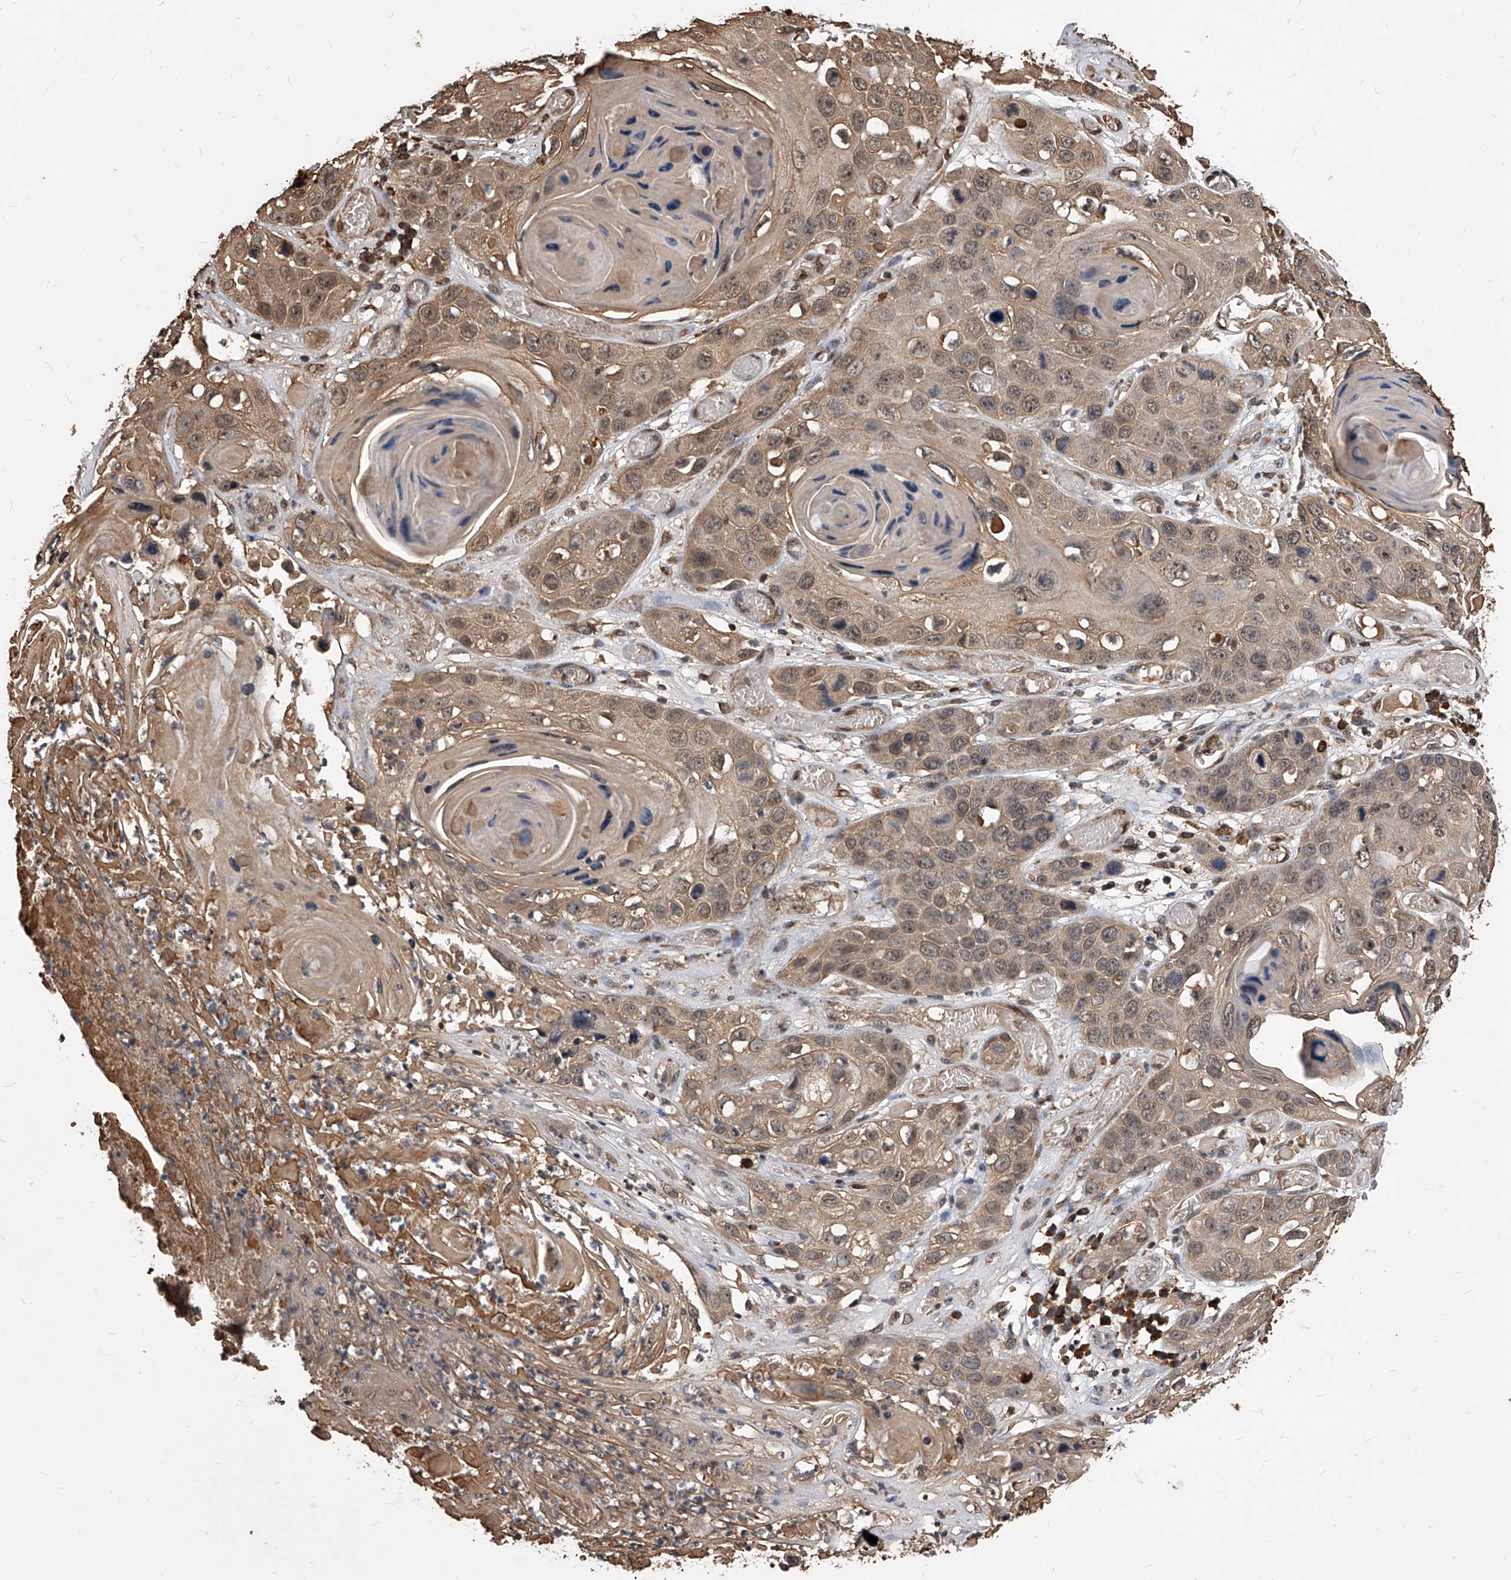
{"staining": {"intensity": "weak", "quantity": ">75%", "location": "cytoplasmic/membranous,nuclear"}, "tissue": "skin cancer", "cell_type": "Tumor cells", "image_type": "cancer", "snomed": [{"axis": "morphology", "description": "Squamous cell carcinoma, NOS"}, {"axis": "topography", "description": "Skin"}], "caption": "Protein expression analysis of skin cancer (squamous cell carcinoma) reveals weak cytoplasmic/membranous and nuclear staining in about >75% of tumor cells.", "gene": "ID1", "patient": {"sex": "male", "age": 55}}